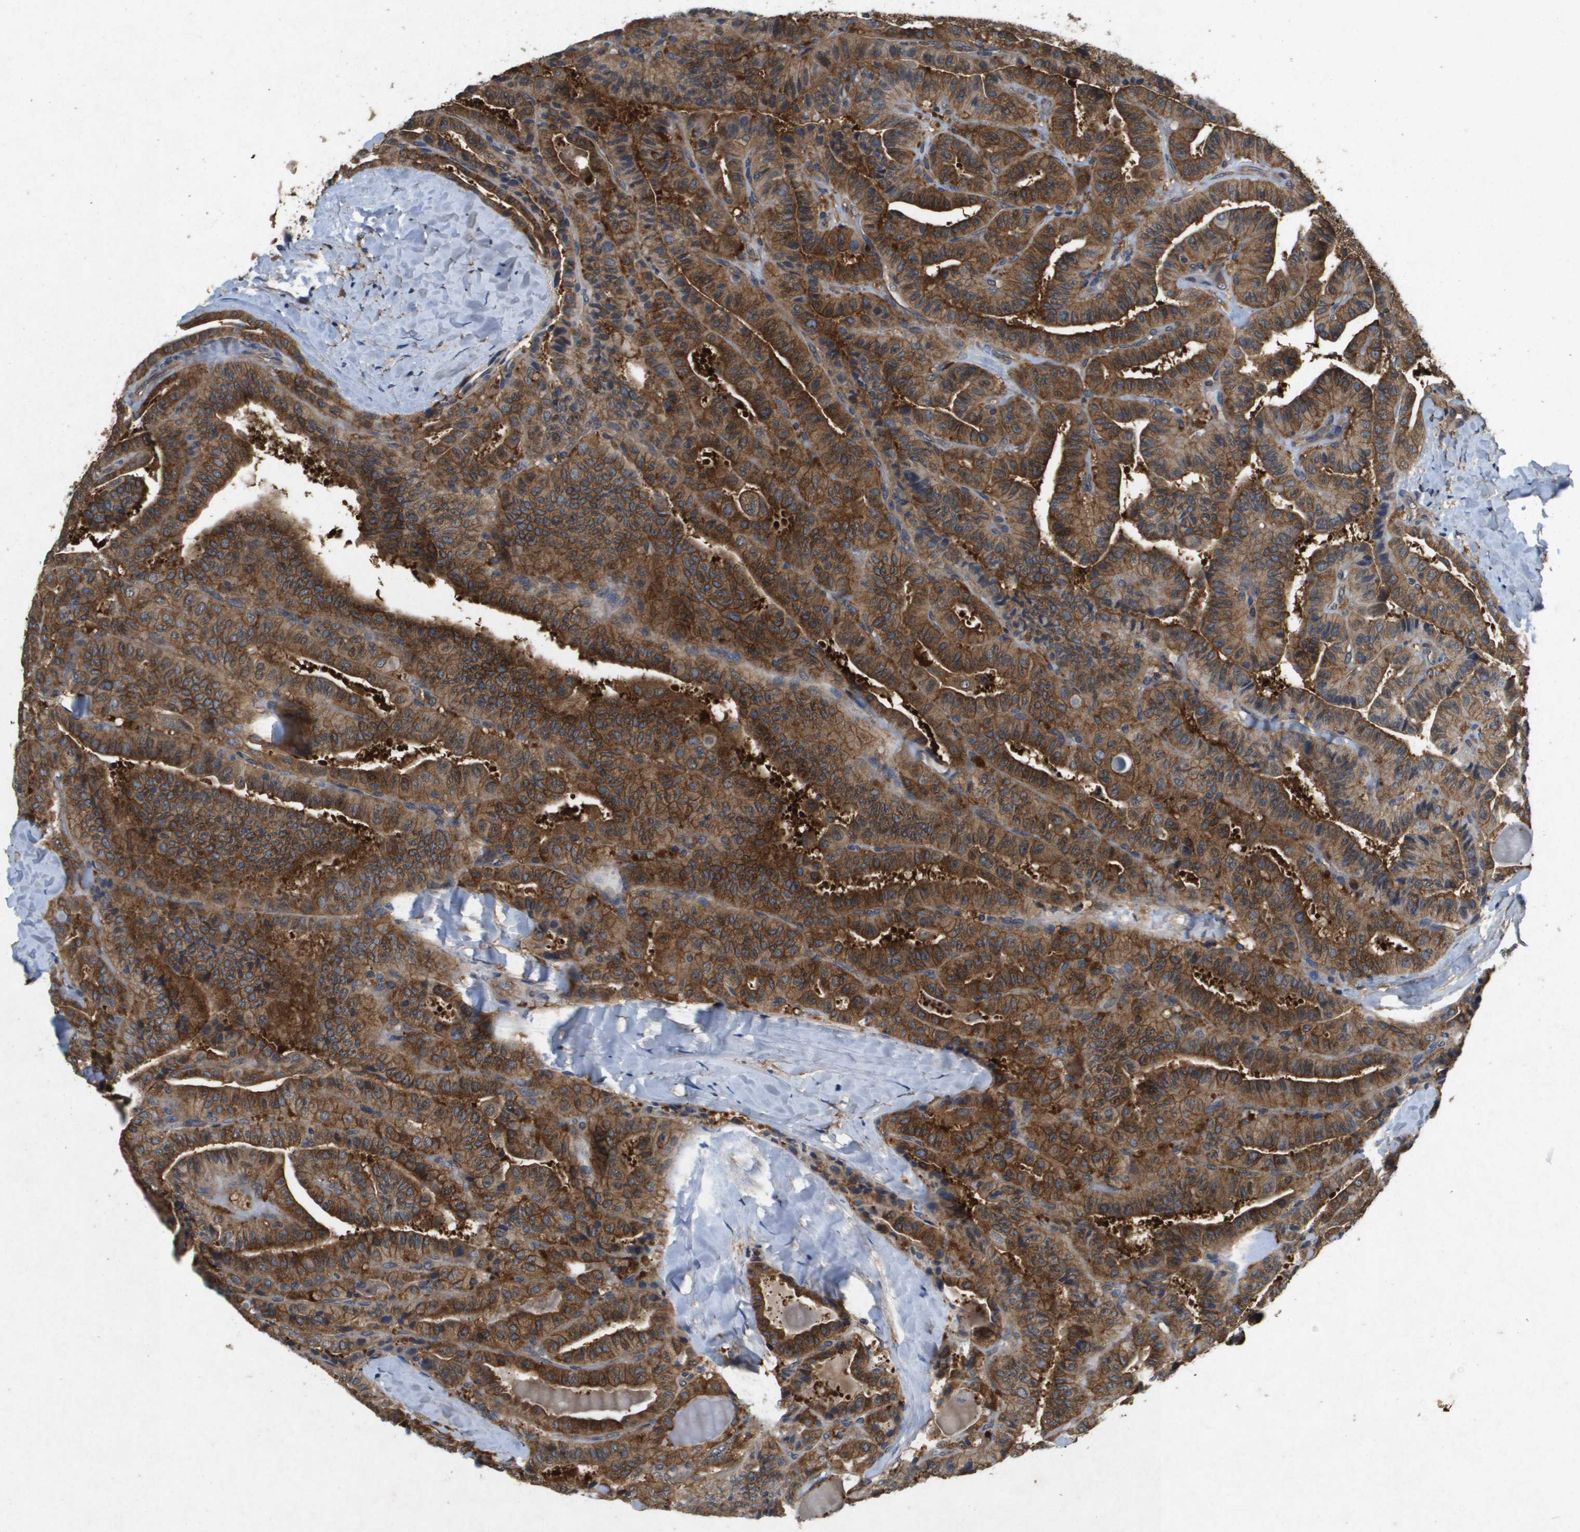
{"staining": {"intensity": "strong", "quantity": ">75%", "location": "cytoplasmic/membranous"}, "tissue": "thyroid cancer", "cell_type": "Tumor cells", "image_type": "cancer", "snomed": [{"axis": "morphology", "description": "Papillary adenocarcinoma, NOS"}, {"axis": "topography", "description": "Thyroid gland"}], "caption": "DAB (3,3'-diaminobenzidine) immunohistochemical staining of human thyroid papillary adenocarcinoma demonstrates strong cytoplasmic/membranous protein expression in approximately >75% of tumor cells.", "gene": "PTPRT", "patient": {"sex": "male", "age": 77}}